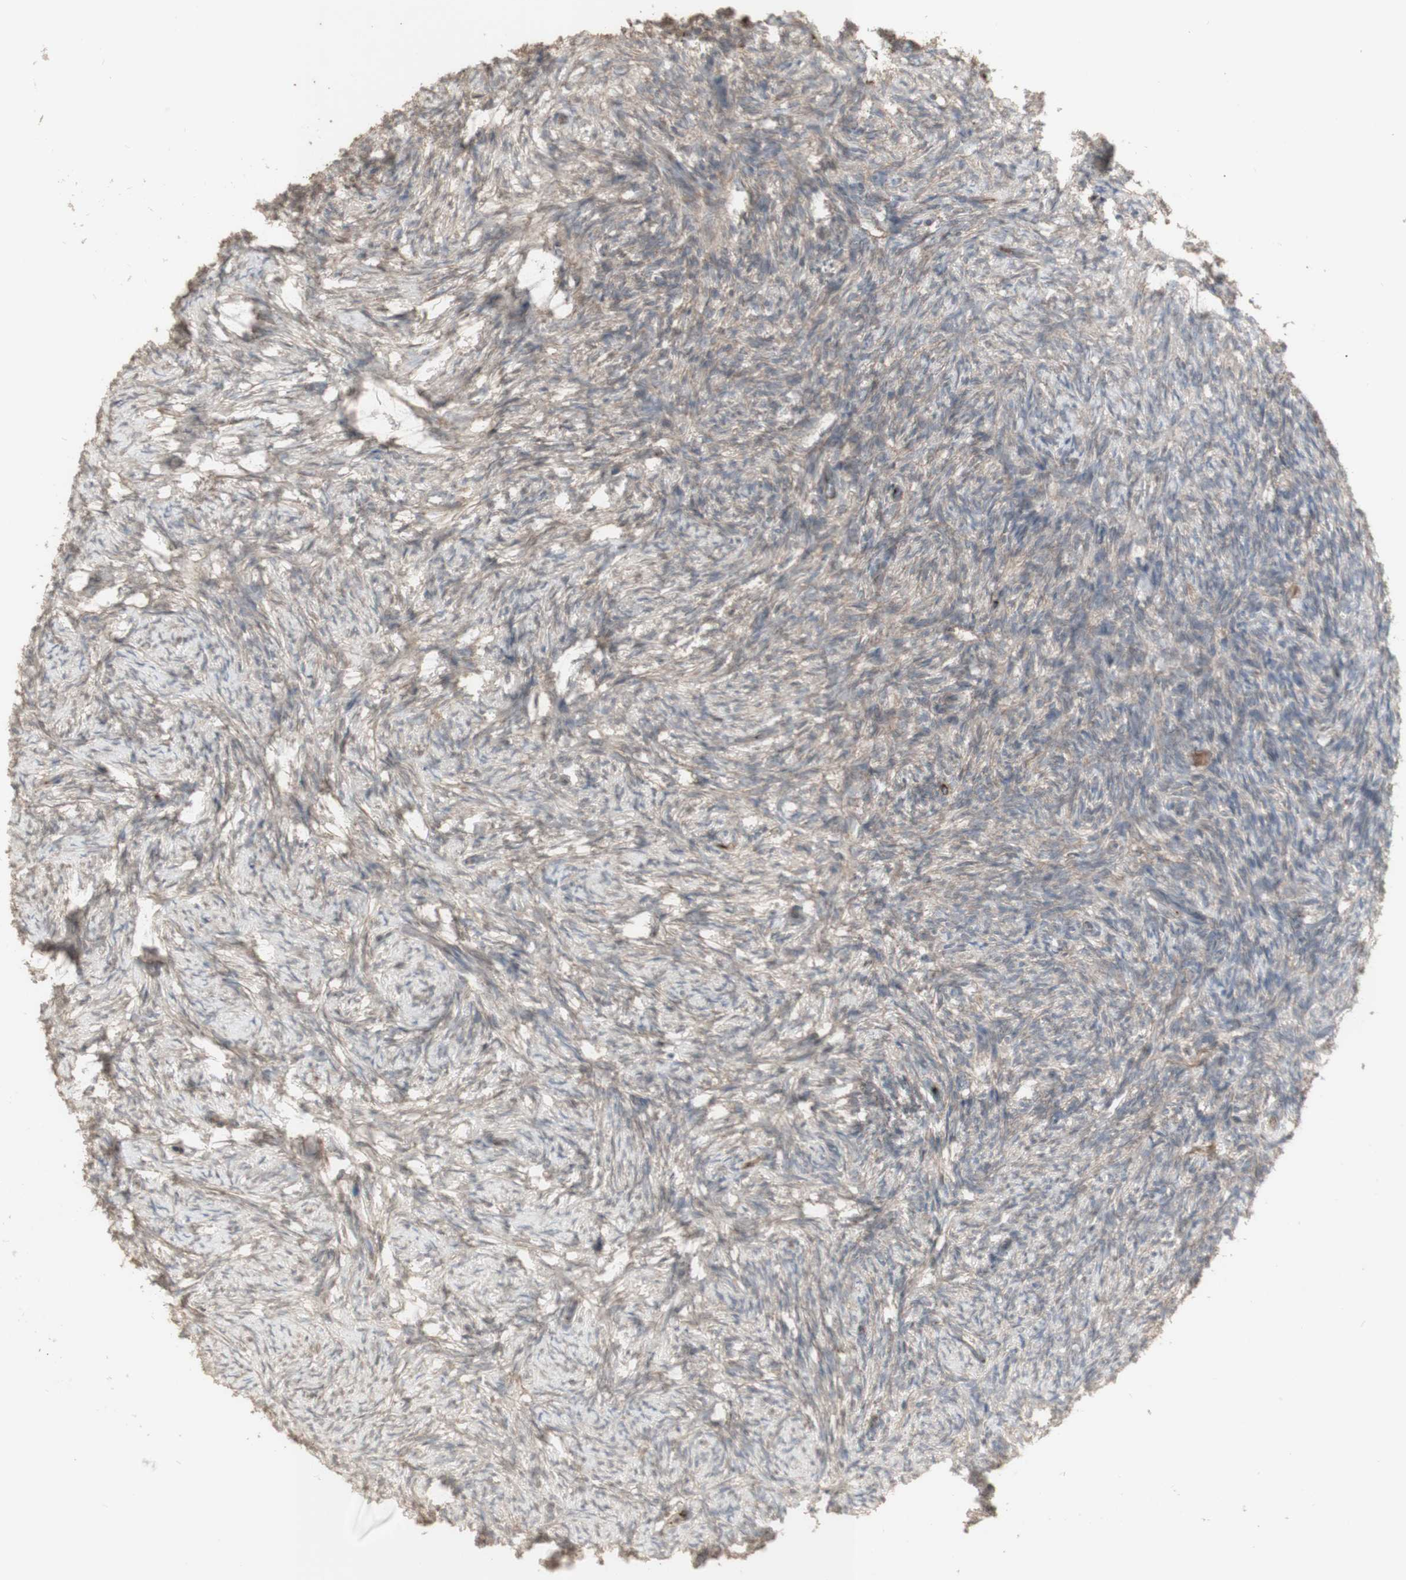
{"staining": {"intensity": "moderate", "quantity": ">75%", "location": "cytoplasmic/membranous"}, "tissue": "ovary", "cell_type": "Follicle cells", "image_type": "normal", "snomed": [{"axis": "morphology", "description": "Normal tissue, NOS"}, {"axis": "topography", "description": "Ovary"}], "caption": "Immunohistochemical staining of benign human ovary displays >75% levels of moderate cytoplasmic/membranous protein positivity in approximately >75% of follicle cells.", "gene": "ALOX12", "patient": {"sex": "female", "age": 60}}